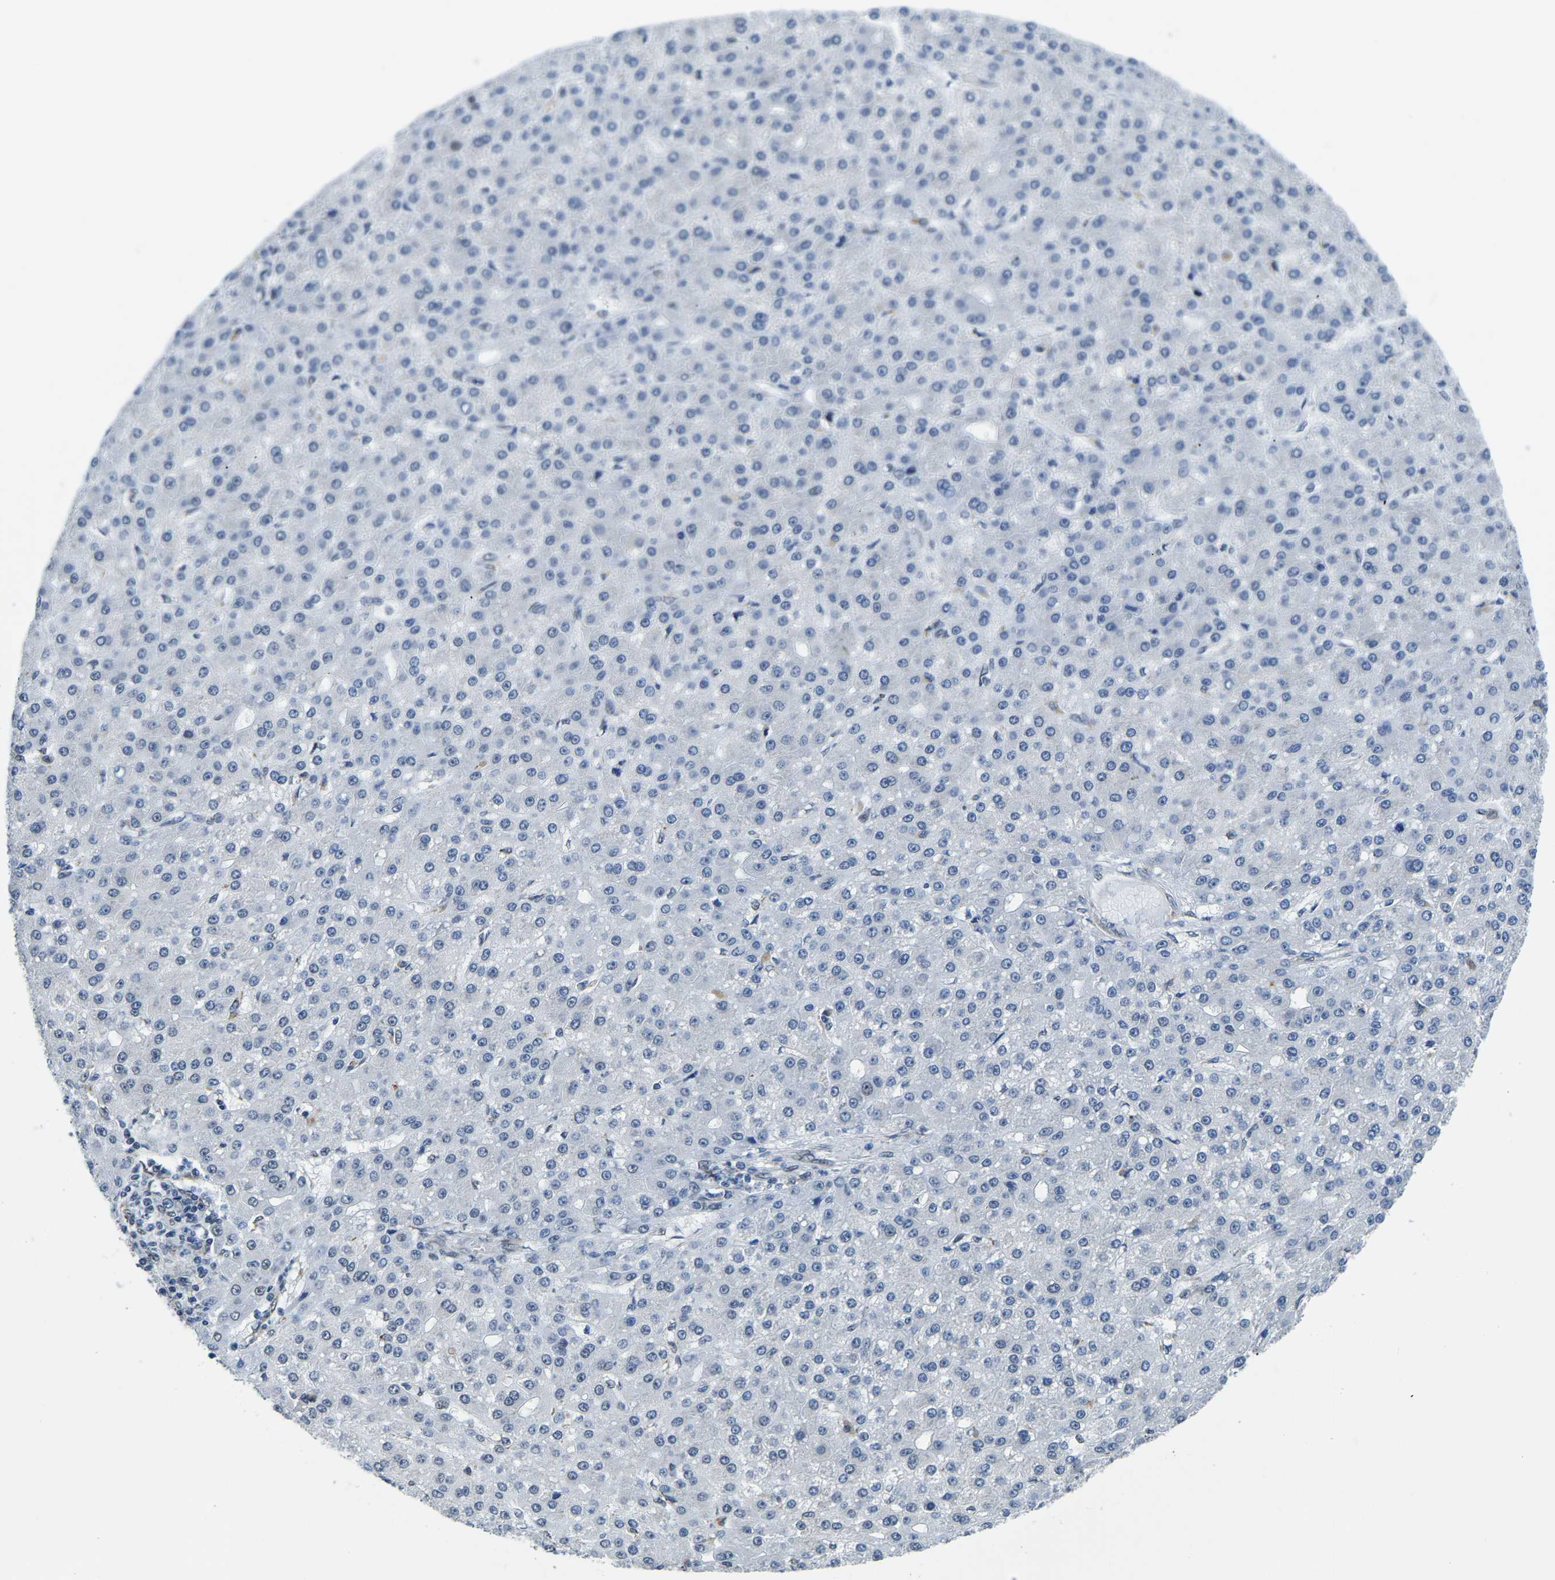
{"staining": {"intensity": "negative", "quantity": "none", "location": "none"}, "tissue": "liver cancer", "cell_type": "Tumor cells", "image_type": "cancer", "snomed": [{"axis": "morphology", "description": "Carcinoma, Hepatocellular, NOS"}, {"axis": "topography", "description": "Liver"}], "caption": "Immunohistochemistry (IHC) of hepatocellular carcinoma (liver) demonstrates no staining in tumor cells.", "gene": "BNIP3L", "patient": {"sex": "male", "age": 67}}